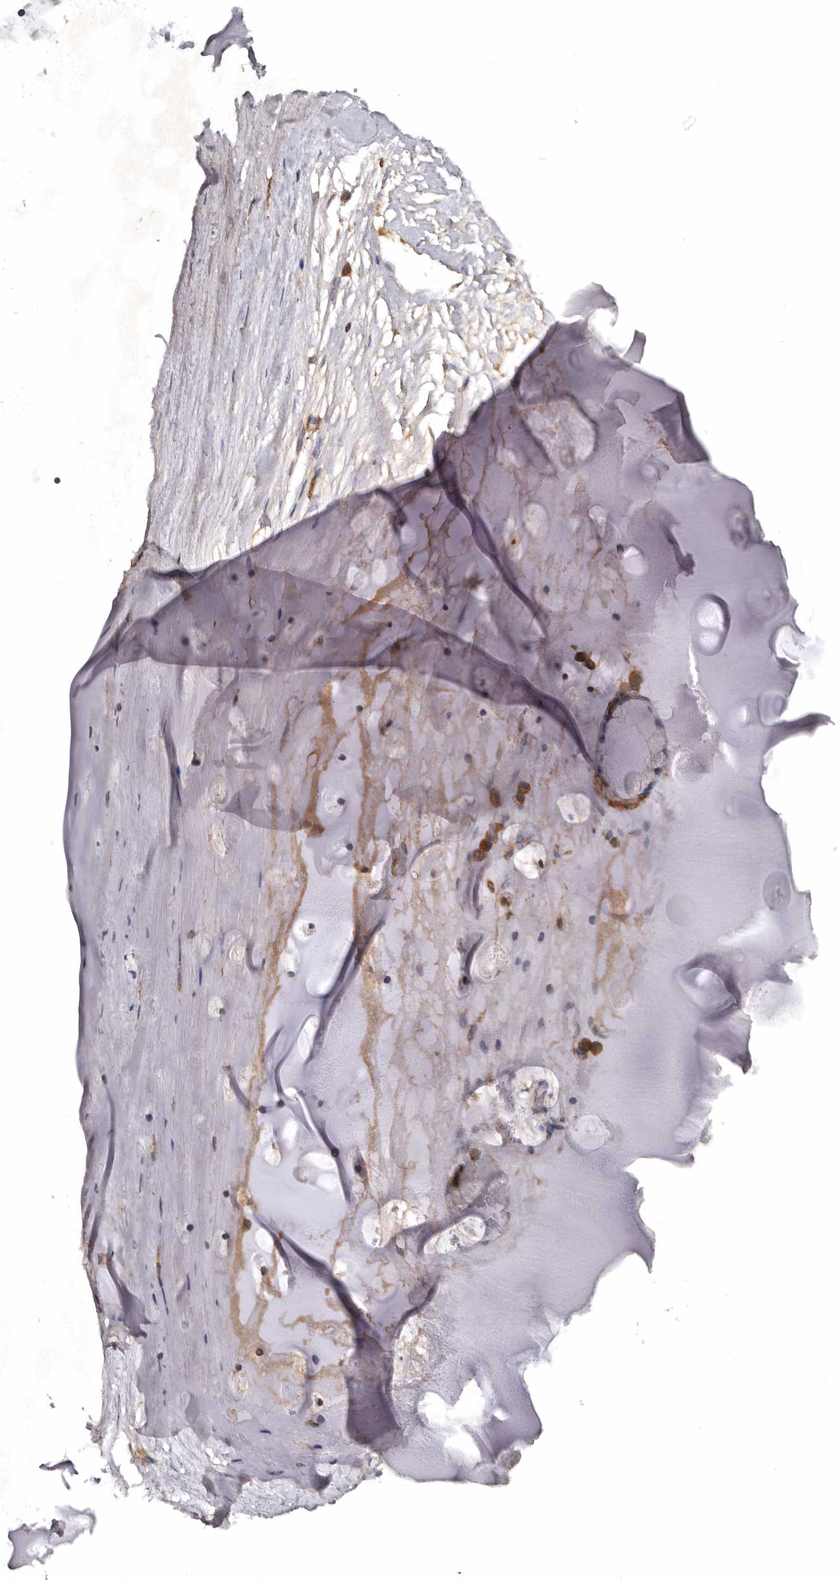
{"staining": {"intensity": "negative", "quantity": "none", "location": "none"}, "tissue": "adipose tissue", "cell_type": "Adipocytes", "image_type": "normal", "snomed": [{"axis": "morphology", "description": "Normal tissue, NOS"}, {"axis": "topography", "description": "Cartilage tissue"}], "caption": "A high-resolution photomicrograph shows immunohistochemistry (IHC) staining of unremarkable adipose tissue, which demonstrates no significant expression in adipocytes. Nuclei are stained in blue.", "gene": "INKA2", "patient": {"sex": "female", "age": 63}}